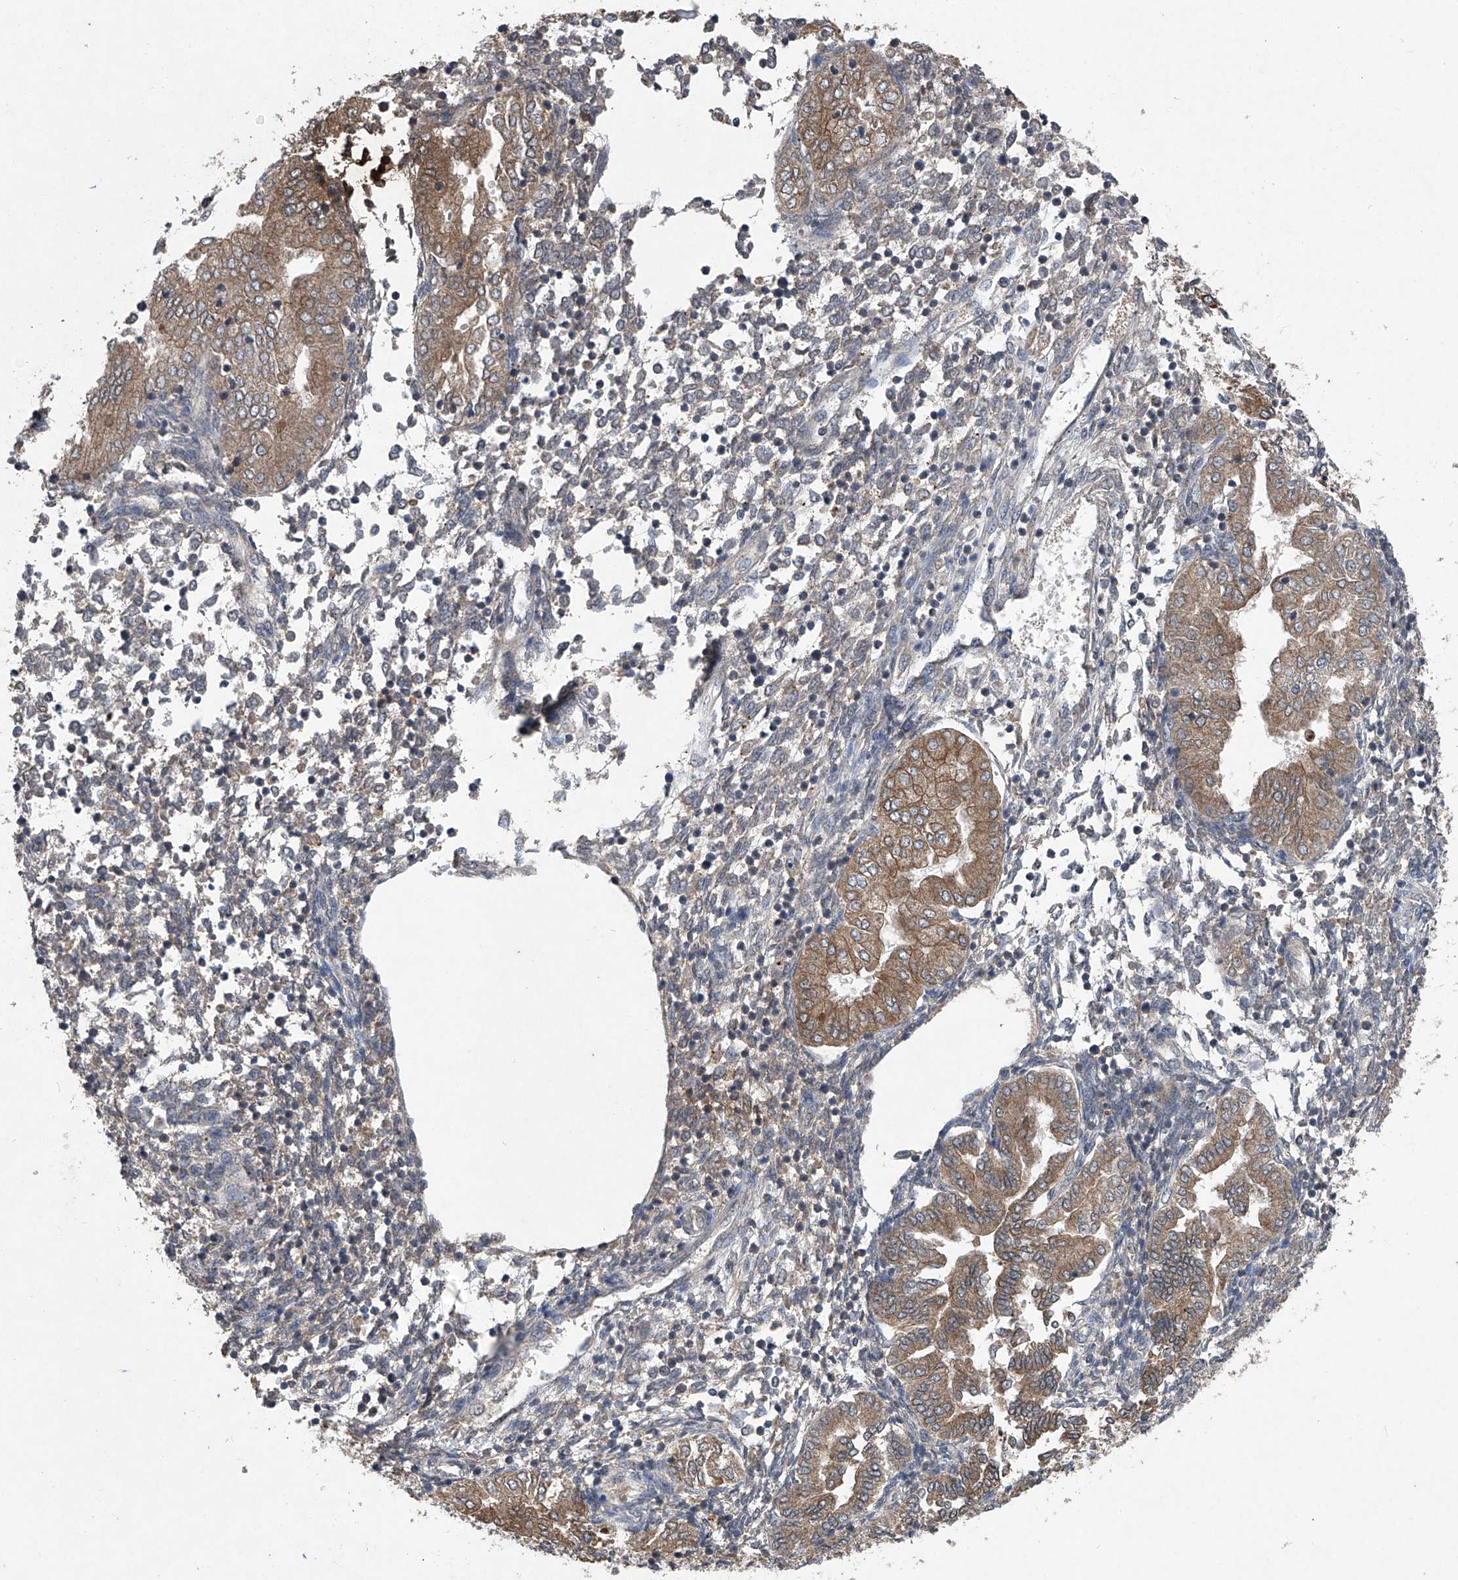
{"staining": {"intensity": "weak", "quantity": "<25%", "location": "cytoplasmic/membranous"}, "tissue": "endometrium", "cell_type": "Cells in endometrial stroma", "image_type": "normal", "snomed": [{"axis": "morphology", "description": "Normal tissue, NOS"}, {"axis": "topography", "description": "Endometrium"}], "caption": "The image displays no staining of cells in endometrial stroma in normal endometrium. (Brightfield microscopy of DAB (3,3'-diaminobenzidine) immunohistochemistry (IHC) at high magnification).", "gene": "SUMF2", "patient": {"sex": "female", "age": 53}}